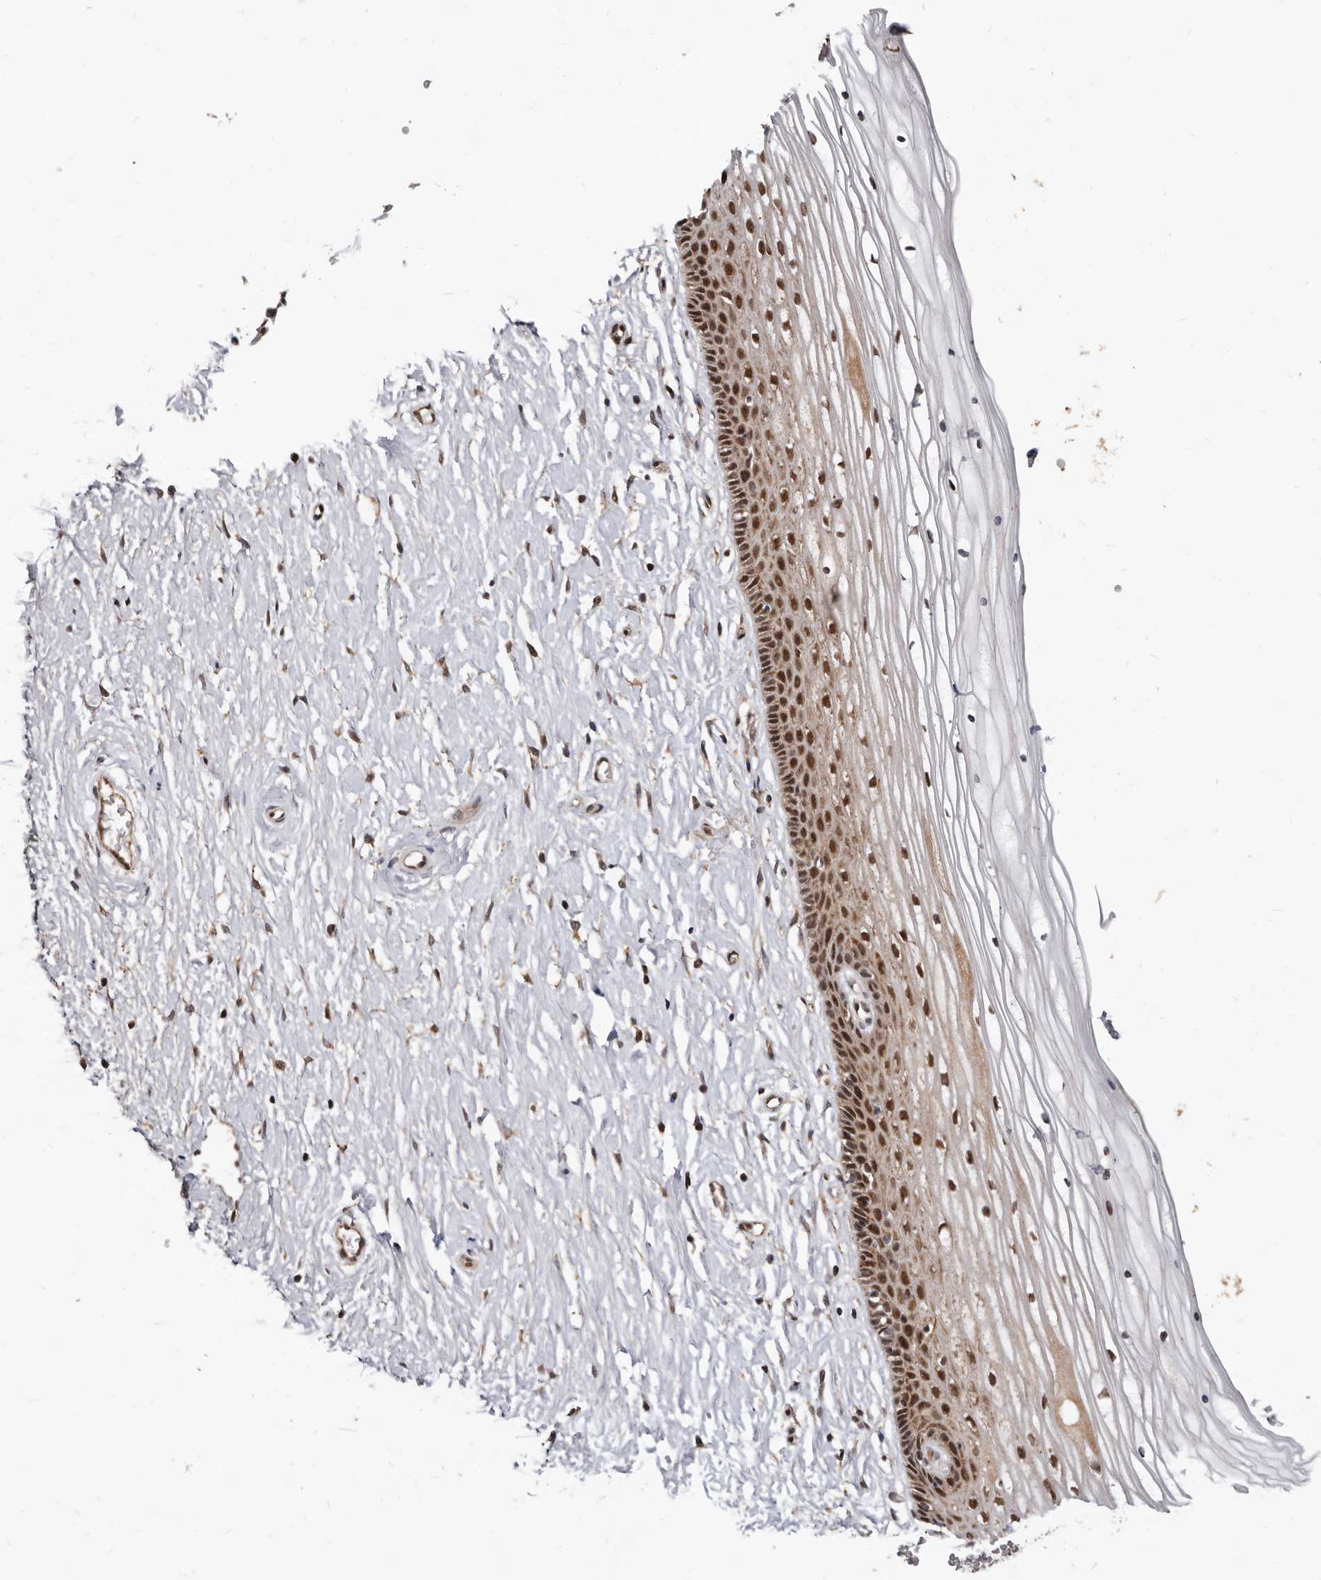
{"staining": {"intensity": "moderate", "quantity": "25%-75%", "location": "cytoplasmic/membranous,nuclear"}, "tissue": "vagina", "cell_type": "Squamous epithelial cells", "image_type": "normal", "snomed": [{"axis": "morphology", "description": "Normal tissue, NOS"}, {"axis": "topography", "description": "Vagina"}, {"axis": "topography", "description": "Cervix"}], "caption": "Immunohistochemical staining of unremarkable vagina shows 25%-75% levels of moderate cytoplasmic/membranous,nuclear protein positivity in about 25%-75% of squamous epithelial cells.", "gene": "WEE2", "patient": {"sex": "female", "age": 40}}